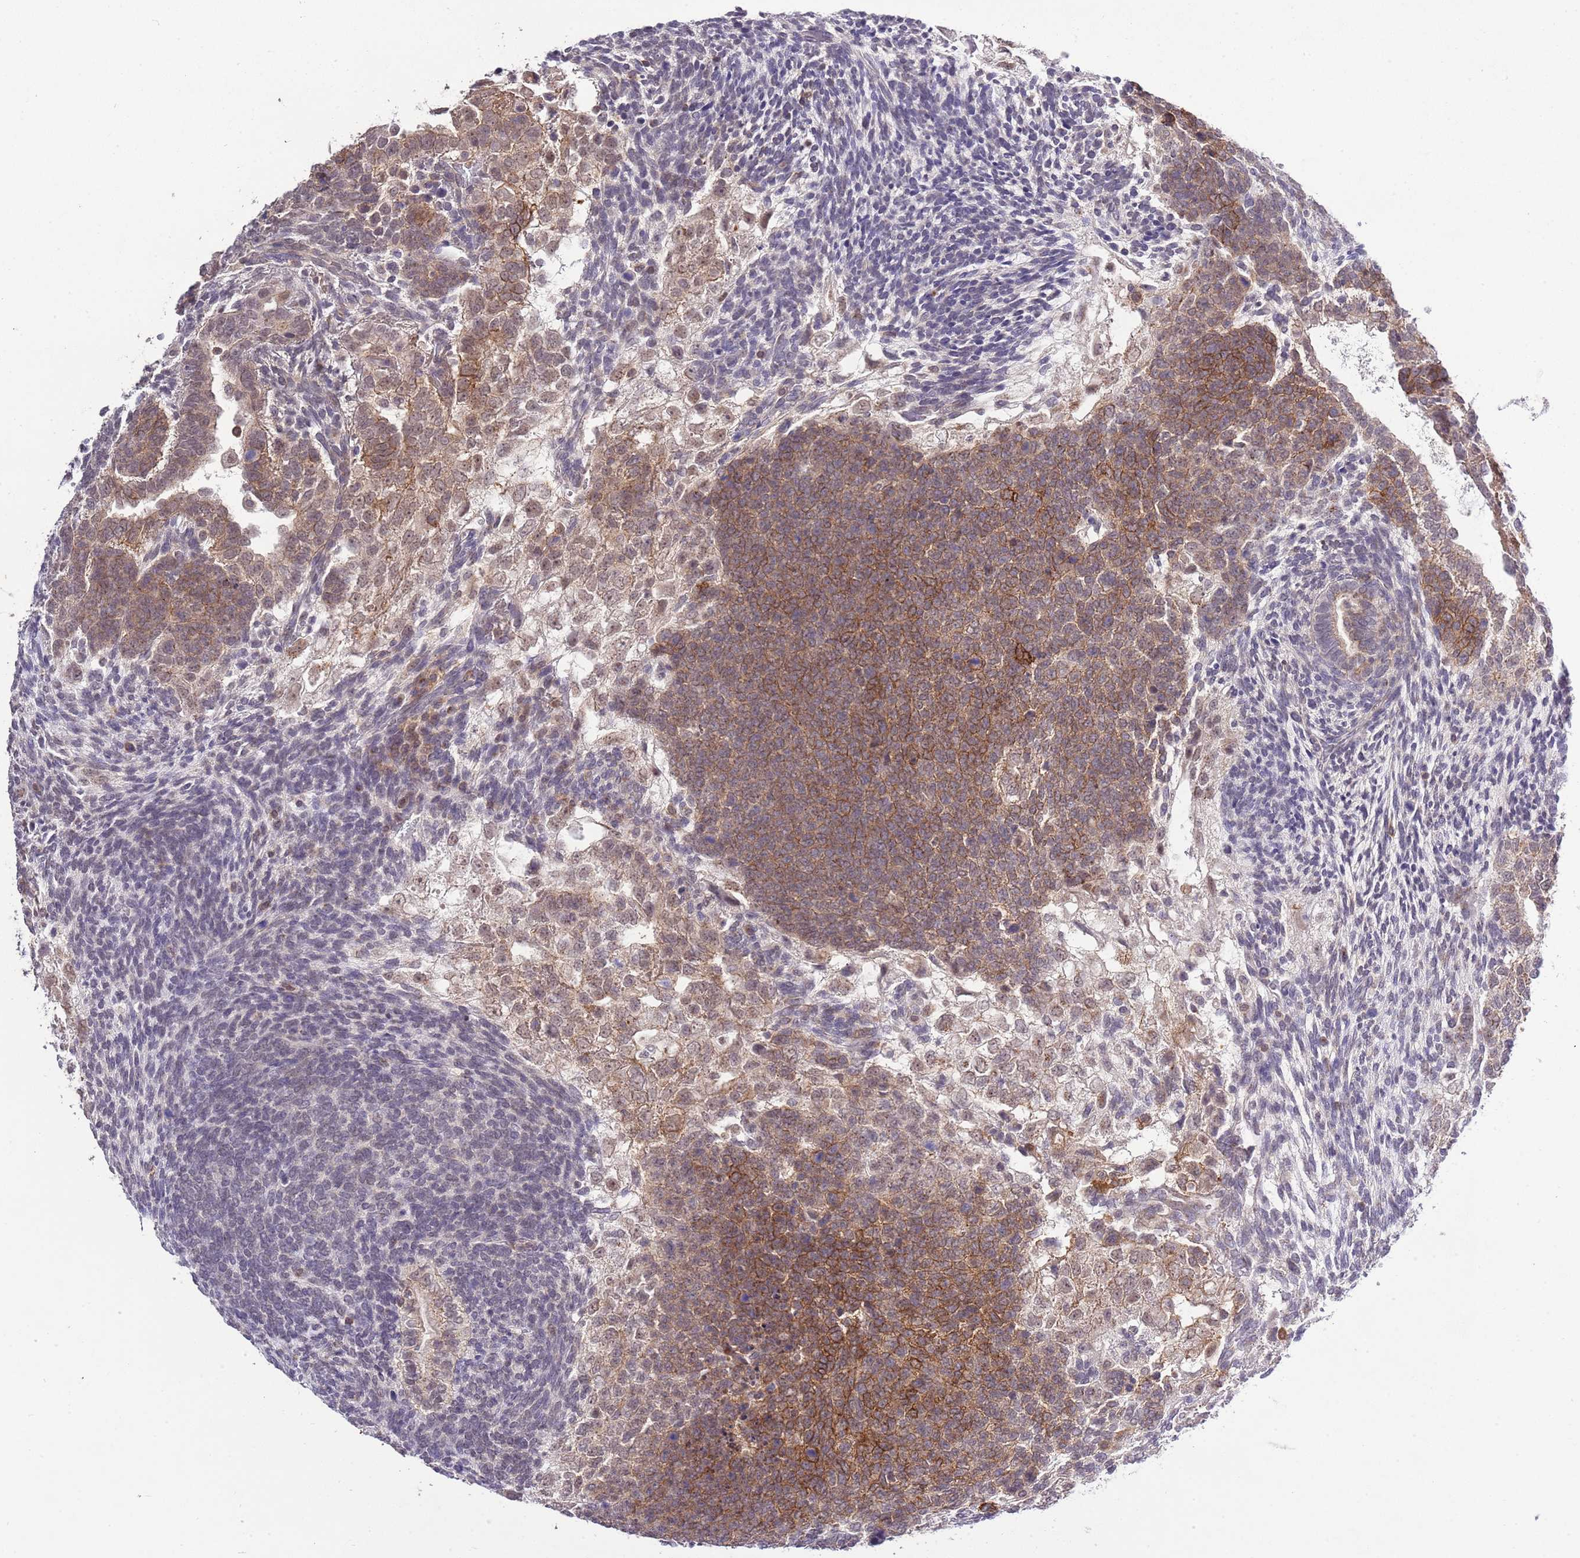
{"staining": {"intensity": "moderate", "quantity": "25%-75%", "location": "cytoplasmic/membranous"}, "tissue": "testis cancer", "cell_type": "Tumor cells", "image_type": "cancer", "snomed": [{"axis": "morphology", "description": "Carcinoma, Embryonal, NOS"}, {"axis": "topography", "description": "Testis"}], "caption": "DAB (3,3'-diaminobenzidine) immunohistochemical staining of human testis cancer (embryonal carcinoma) exhibits moderate cytoplasmic/membranous protein staining in approximately 25%-75% of tumor cells. Using DAB (3,3'-diaminobenzidine) (brown) and hematoxylin (blue) stains, captured at high magnification using brightfield microscopy.", "gene": "EFHD1", "patient": {"sex": "male", "age": 23}}